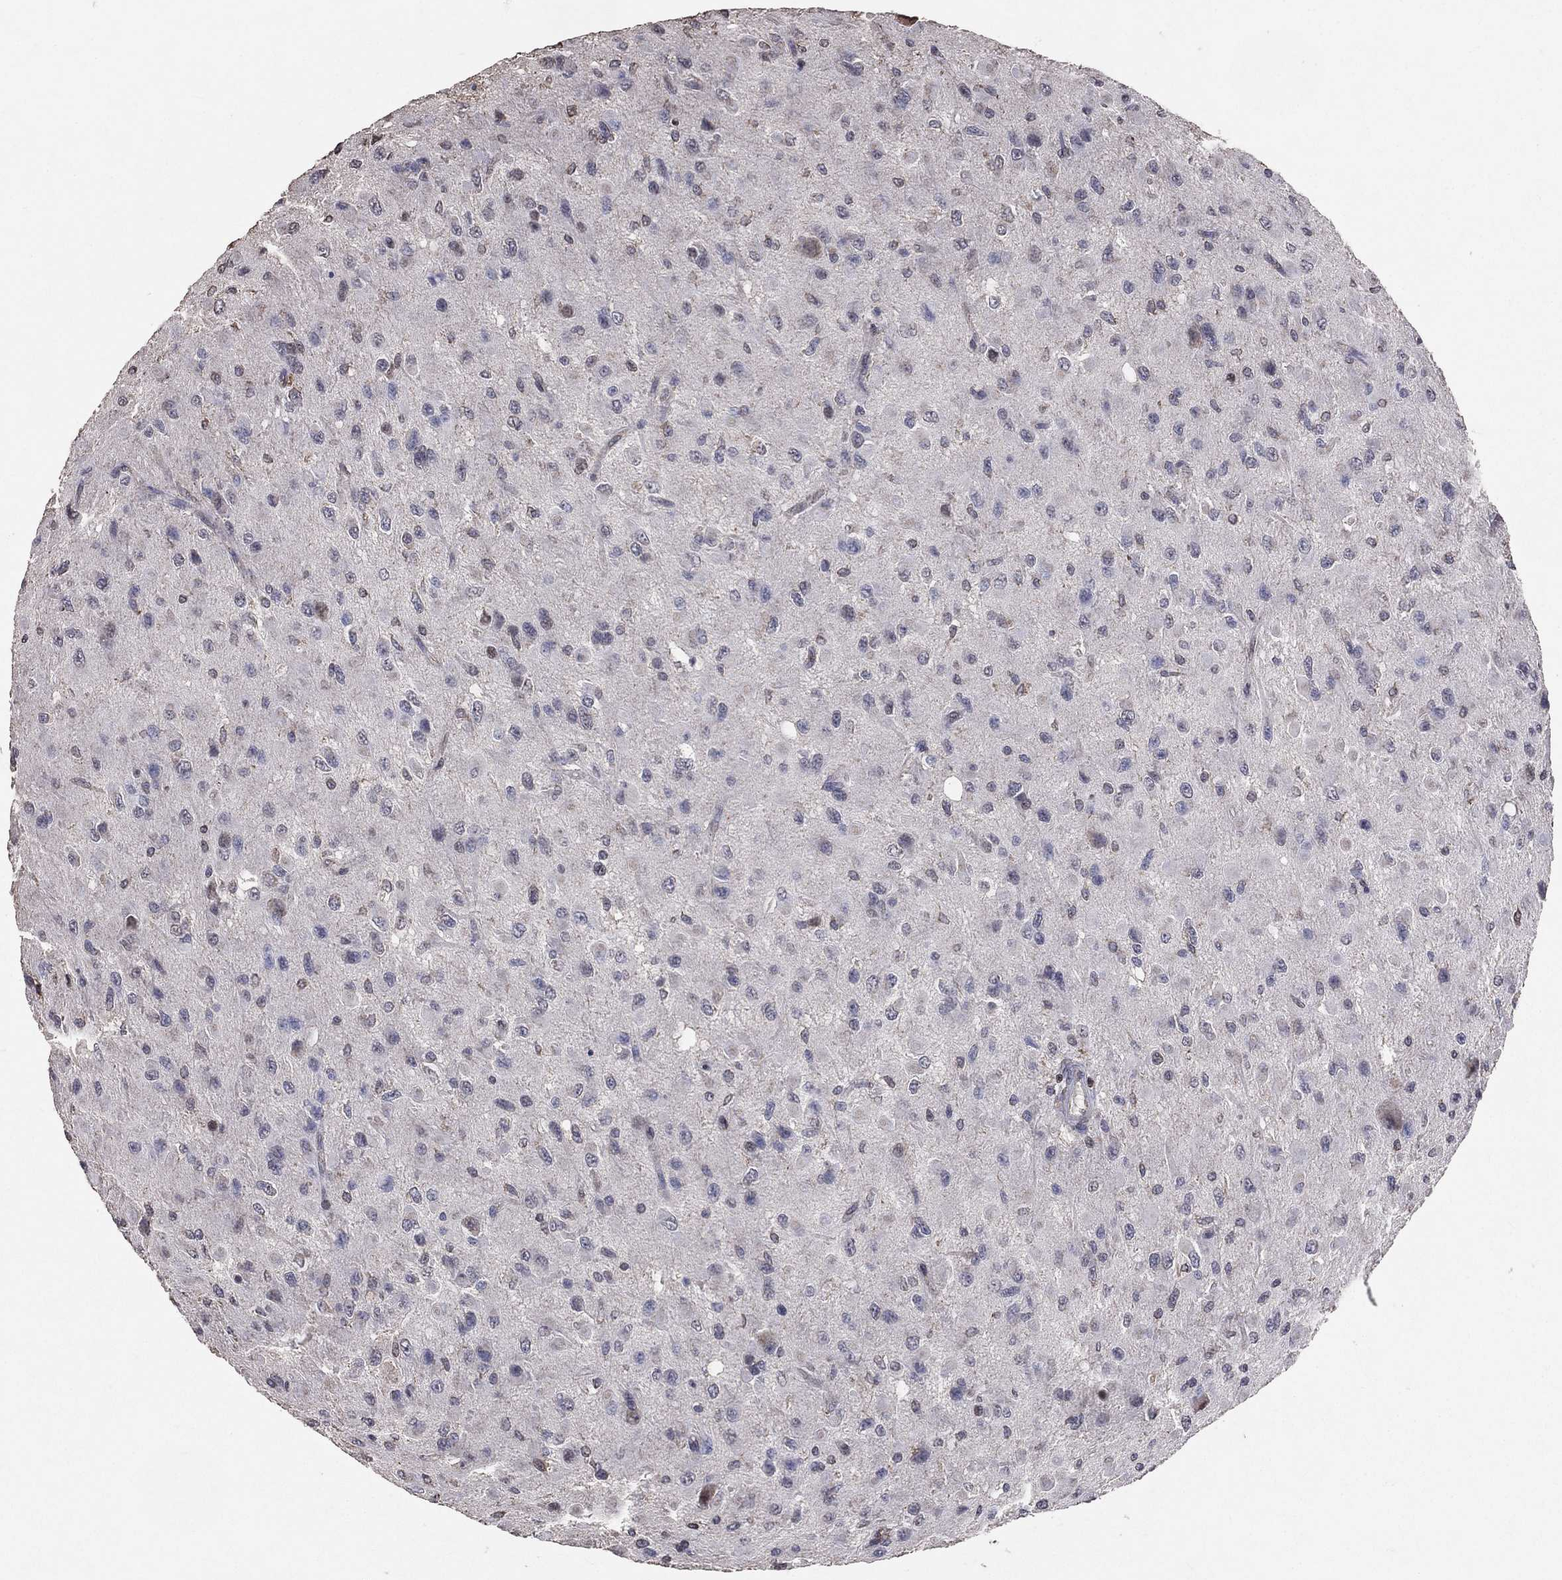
{"staining": {"intensity": "negative", "quantity": "none", "location": "none"}, "tissue": "glioma", "cell_type": "Tumor cells", "image_type": "cancer", "snomed": [{"axis": "morphology", "description": "Glioma, malignant, High grade"}, {"axis": "topography", "description": "Cerebral cortex"}], "caption": "Immunohistochemical staining of human glioma displays no significant positivity in tumor cells.", "gene": "LY6K", "patient": {"sex": "male", "age": 35}}